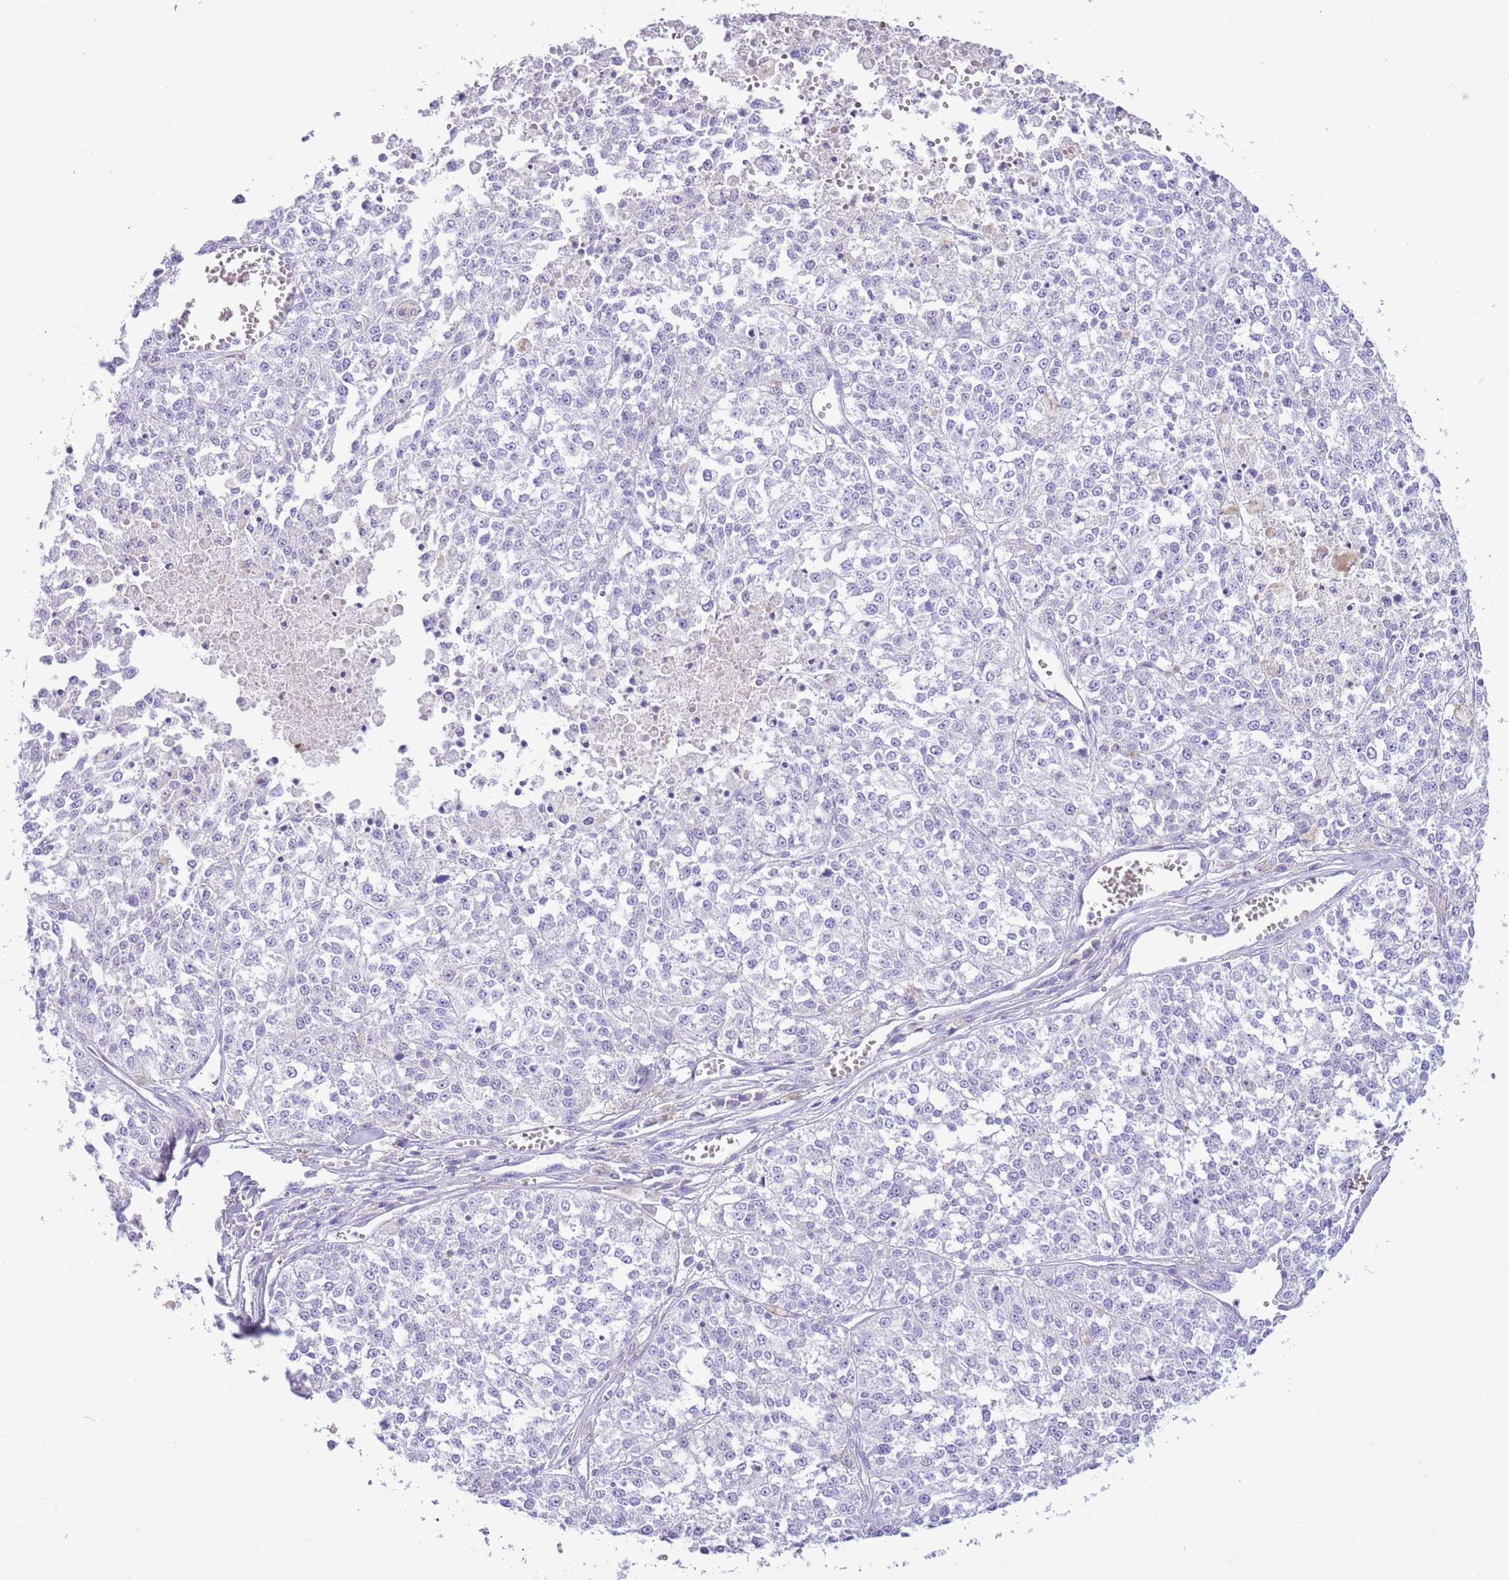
{"staining": {"intensity": "negative", "quantity": "none", "location": "none"}, "tissue": "melanoma", "cell_type": "Tumor cells", "image_type": "cancer", "snomed": [{"axis": "morphology", "description": "Malignant melanoma, NOS"}, {"axis": "topography", "description": "Skin"}], "caption": "This is a micrograph of immunohistochemistry staining of melanoma, which shows no expression in tumor cells.", "gene": "TBC1D10B", "patient": {"sex": "female", "age": 64}}